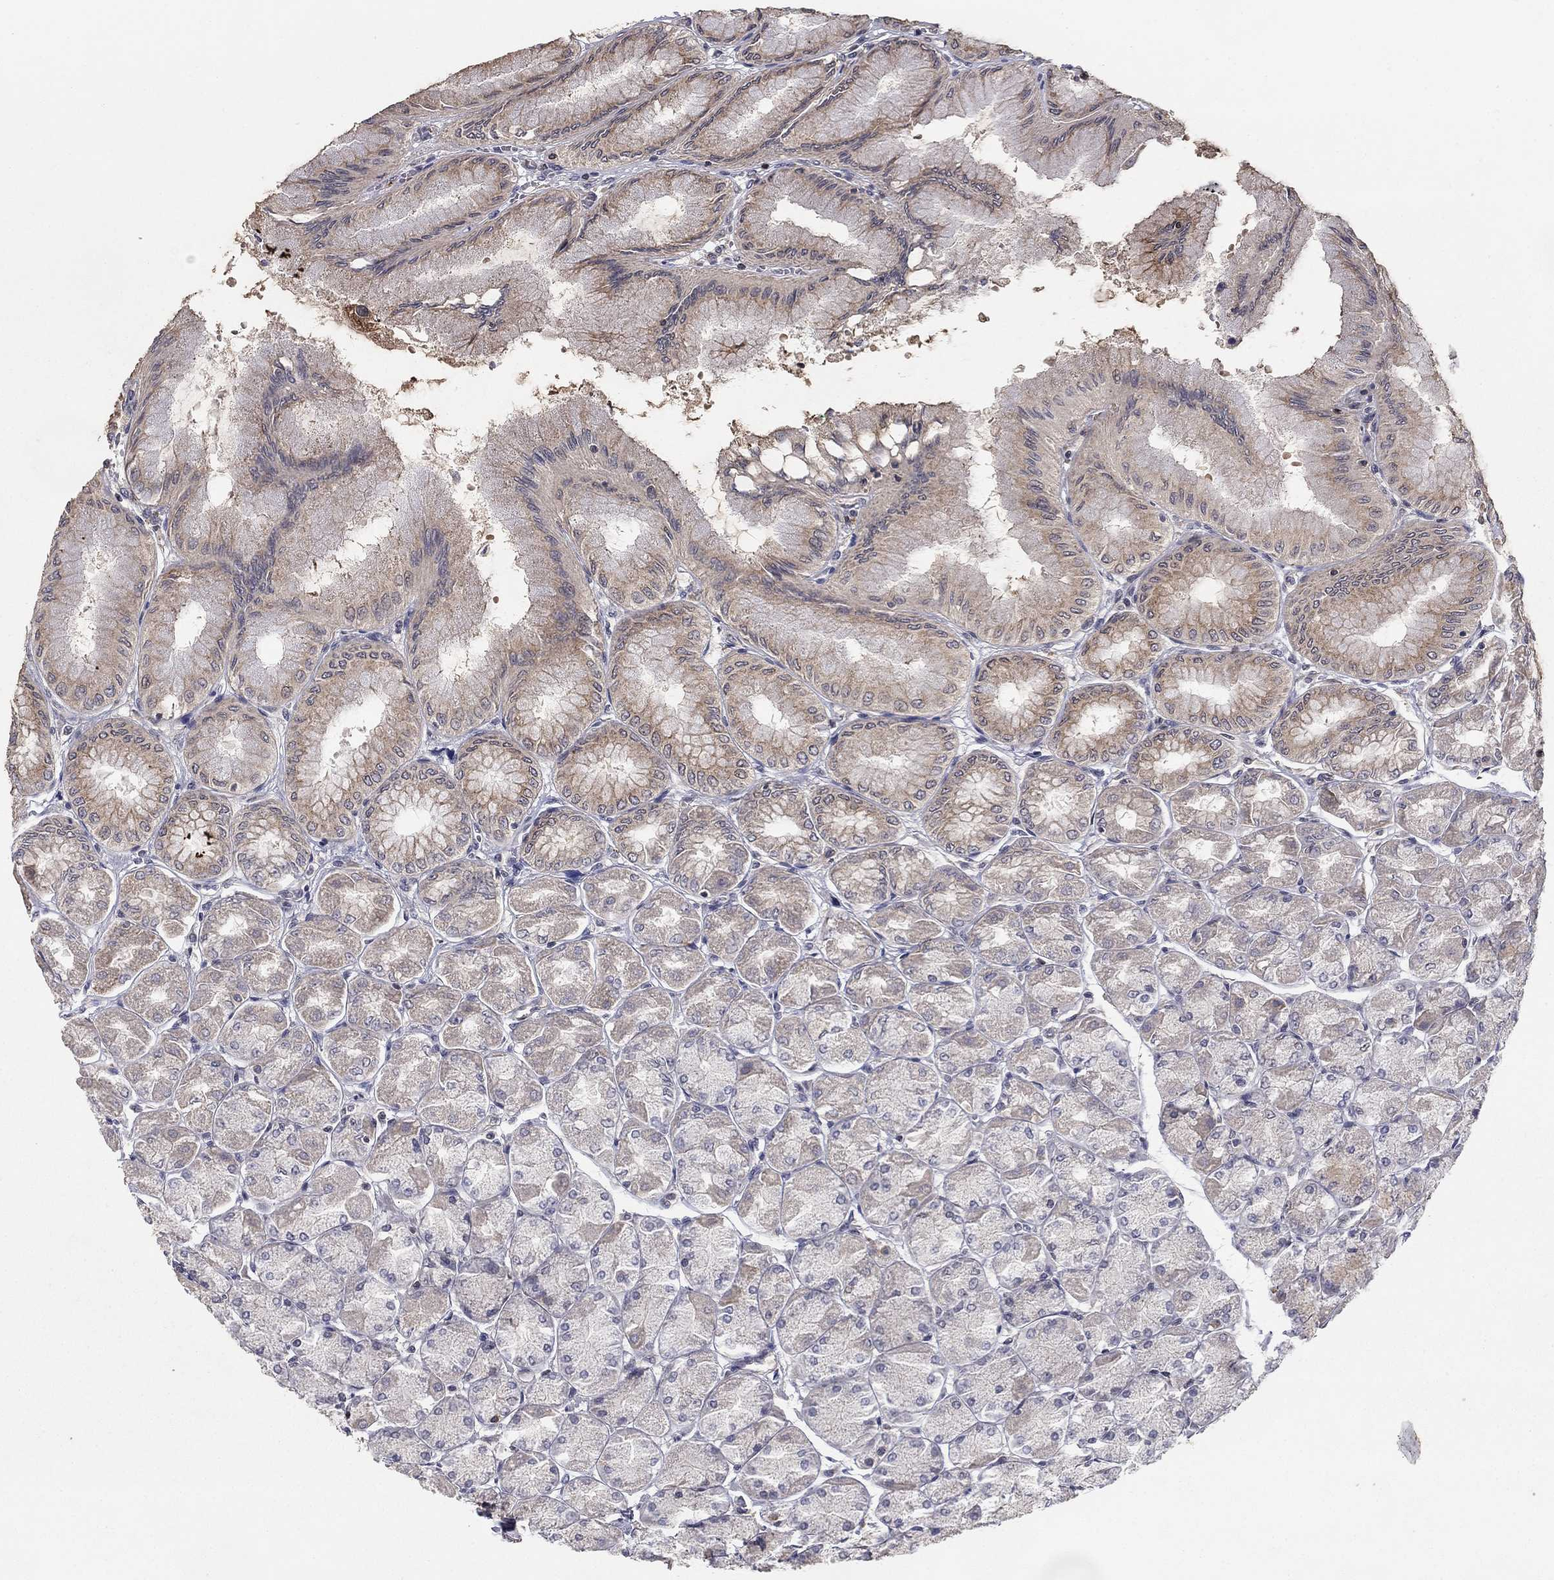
{"staining": {"intensity": "moderate", "quantity": "25%-75%", "location": "cytoplasmic/membranous"}, "tissue": "stomach", "cell_type": "Glandular cells", "image_type": "normal", "snomed": [{"axis": "morphology", "description": "Normal tissue, NOS"}, {"axis": "topography", "description": "Stomach, upper"}], "caption": "DAB immunohistochemical staining of unremarkable human stomach reveals moderate cytoplasmic/membranous protein staining in approximately 25%-75% of glandular cells.", "gene": "LPCAT4", "patient": {"sex": "male", "age": 60}}